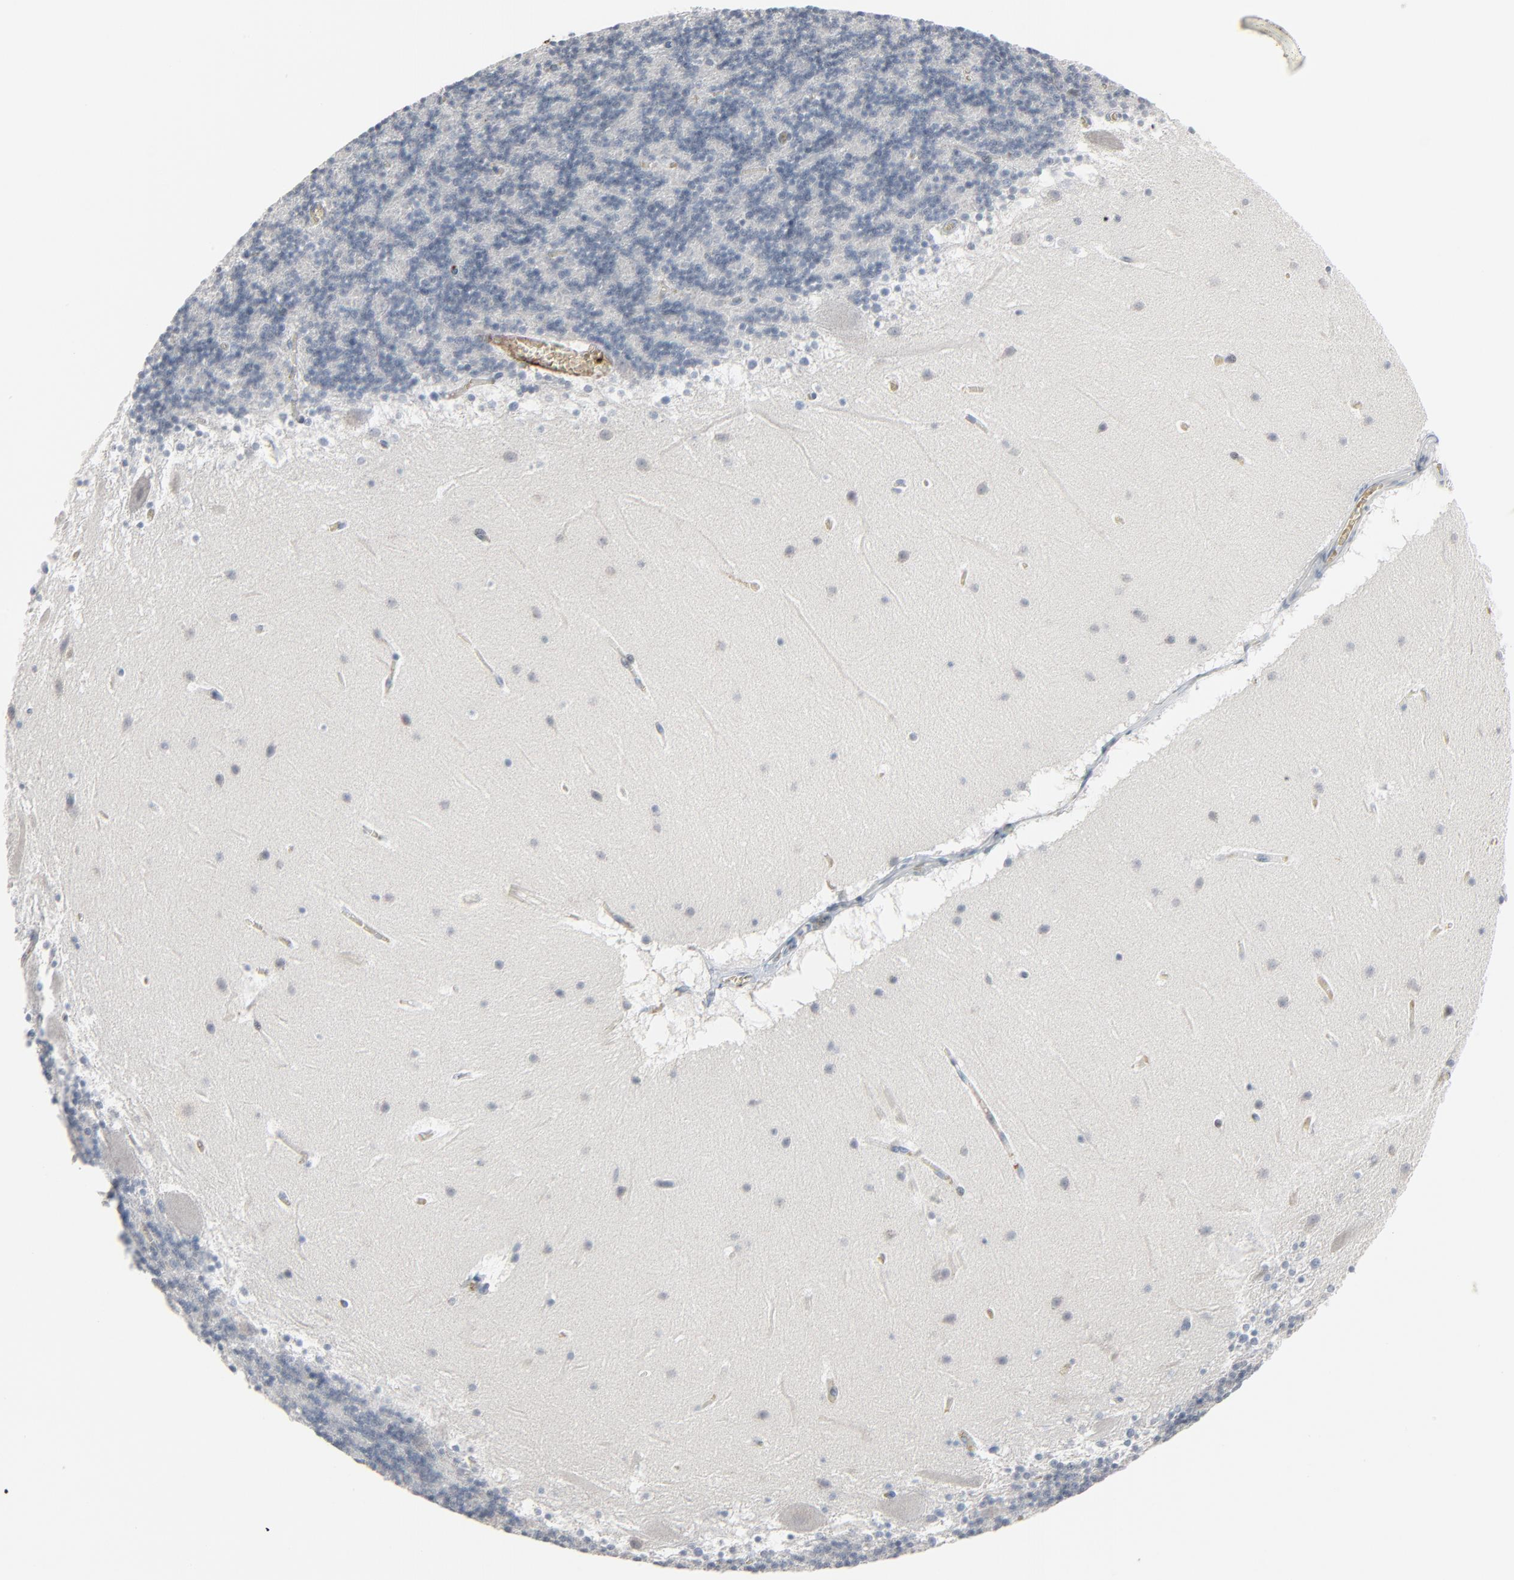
{"staining": {"intensity": "negative", "quantity": "none", "location": "none"}, "tissue": "cerebellum", "cell_type": "Cells in granular layer", "image_type": "normal", "snomed": [{"axis": "morphology", "description": "Normal tissue, NOS"}, {"axis": "topography", "description": "Cerebellum"}], "caption": "An immunohistochemistry histopathology image of normal cerebellum is shown. There is no staining in cells in granular layer of cerebellum.", "gene": "SAGE1", "patient": {"sex": "male", "age": 45}}